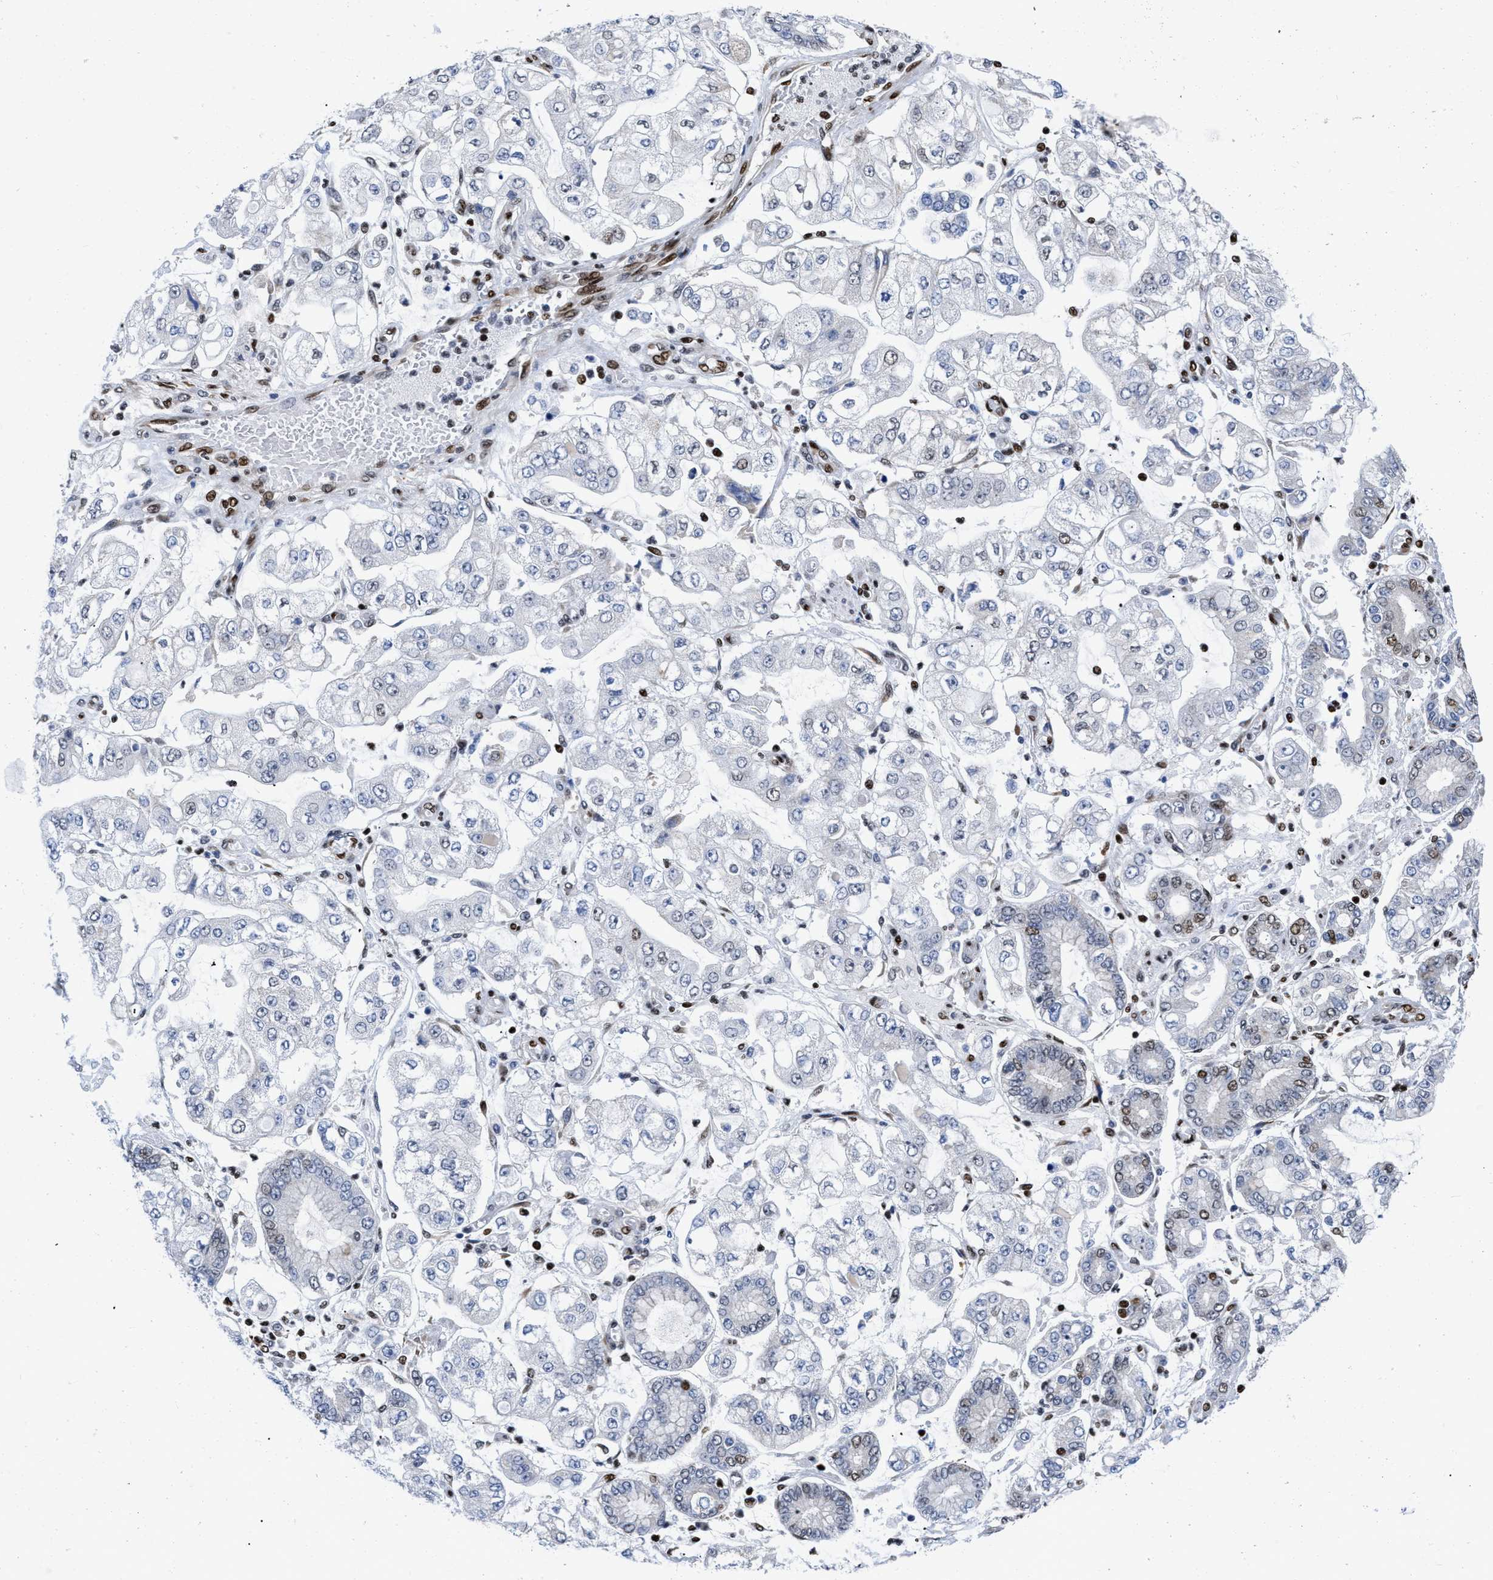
{"staining": {"intensity": "moderate", "quantity": "<25%", "location": "nuclear"}, "tissue": "stomach cancer", "cell_type": "Tumor cells", "image_type": "cancer", "snomed": [{"axis": "morphology", "description": "Adenocarcinoma, NOS"}, {"axis": "topography", "description": "Stomach"}], "caption": "Brown immunohistochemical staining in human adenocarcinoma (stomach) displays moderate nuclear positivity in about <25% of tumor cells. The staining was performed using DAB (3,3'-diaminobenzidine) to visualize the protein expression in brown, while the nuclei were stained in blue with hematoxylin (Magnification: 20x).", "gene": "CREB1", "patient": {"sex": "male", "age": 76}}